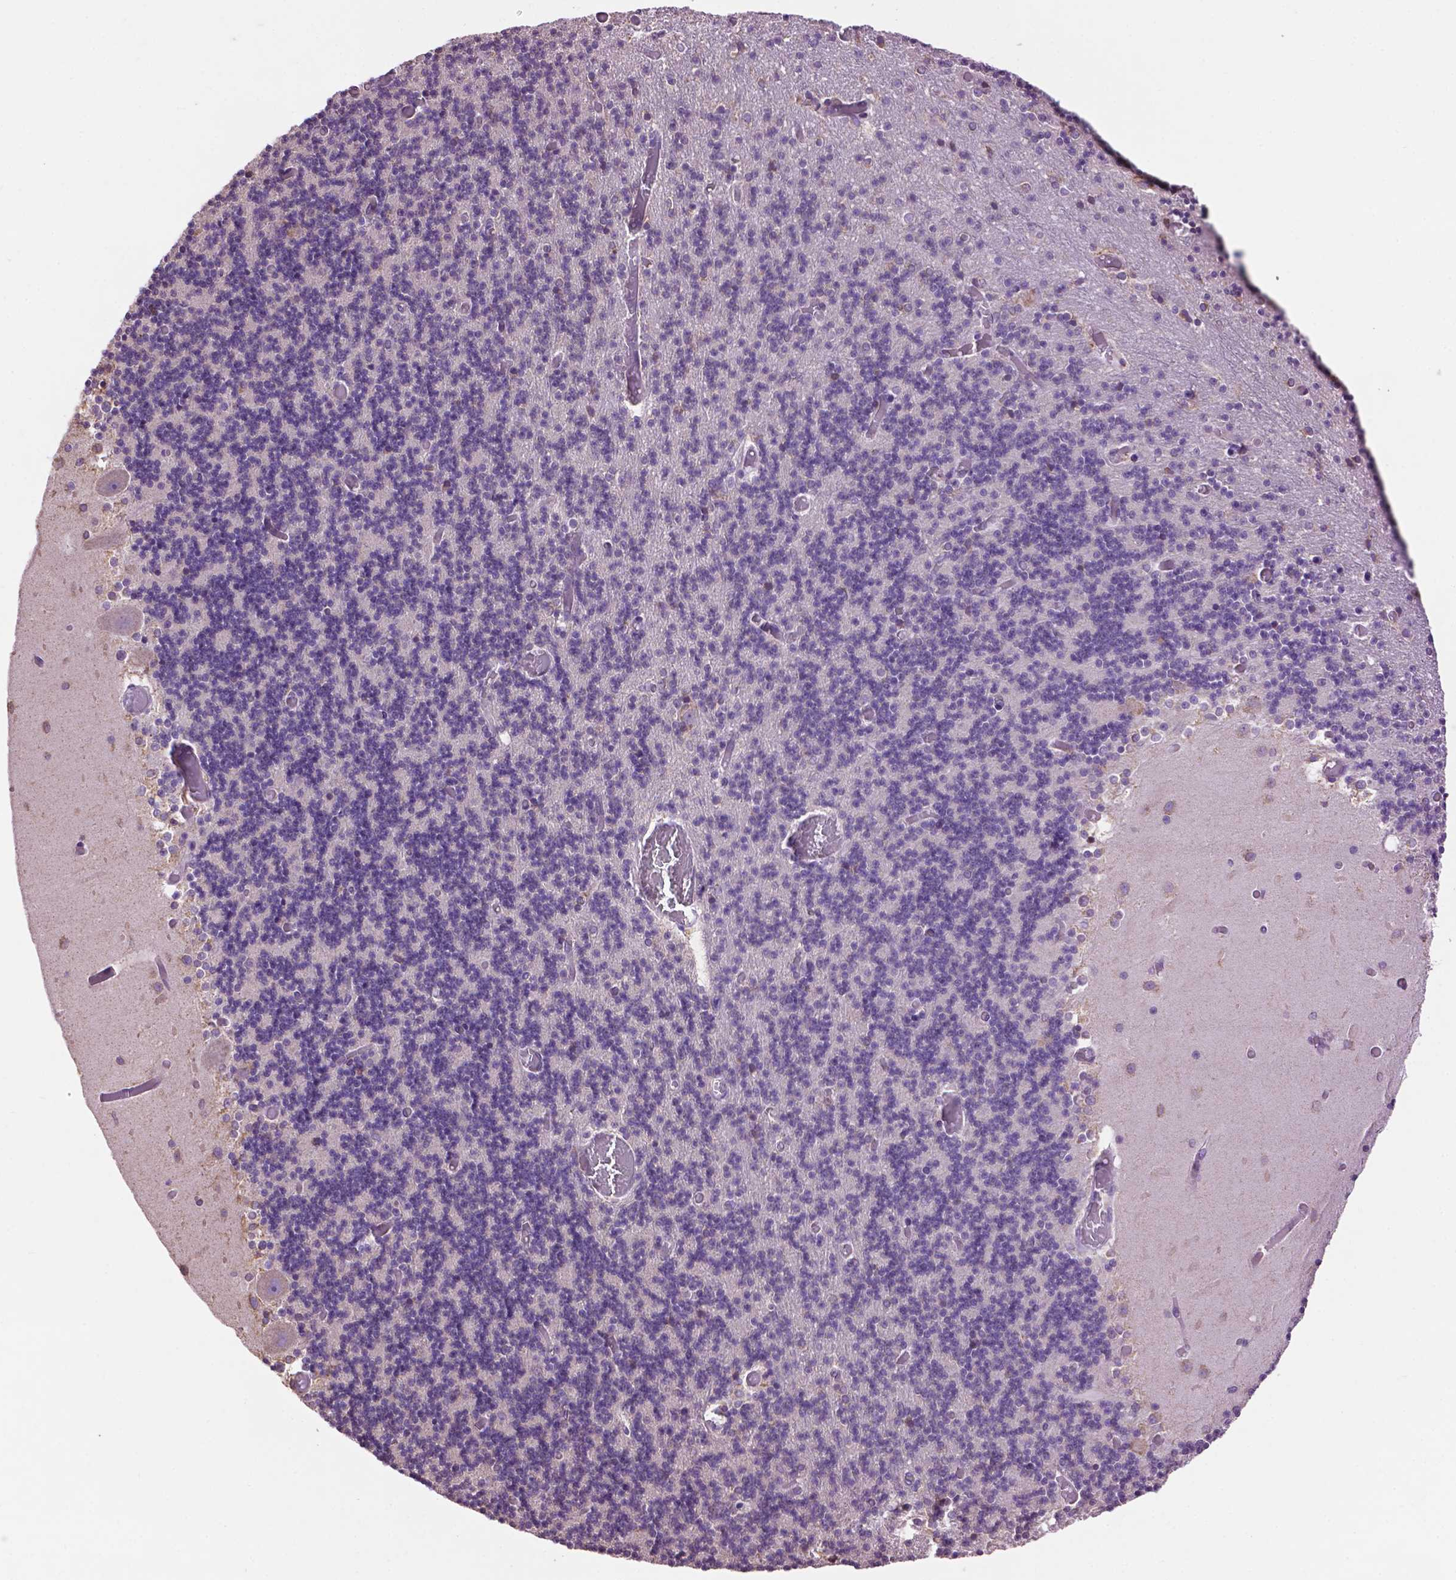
{"staining": {"intensity": "negative", "quantity": "none", "location": "none"}, "tissue": "cerebellum", "cell_type": "Cells in granular layer", "image_type": "normal", "snomed": [{"axis": "morphology", "description": "Normal tissue, NOS"}, {"axis": "topography", "description": "Cerebellum"}], "caption": "High power microscopy image of an immunohistochemistry micrograph of unremarkable cerebellum, revealing no significant positivity in cells in granular layer.", "gene": "PPP2R5E", "patient": {"sex": "female", "age": 28}}